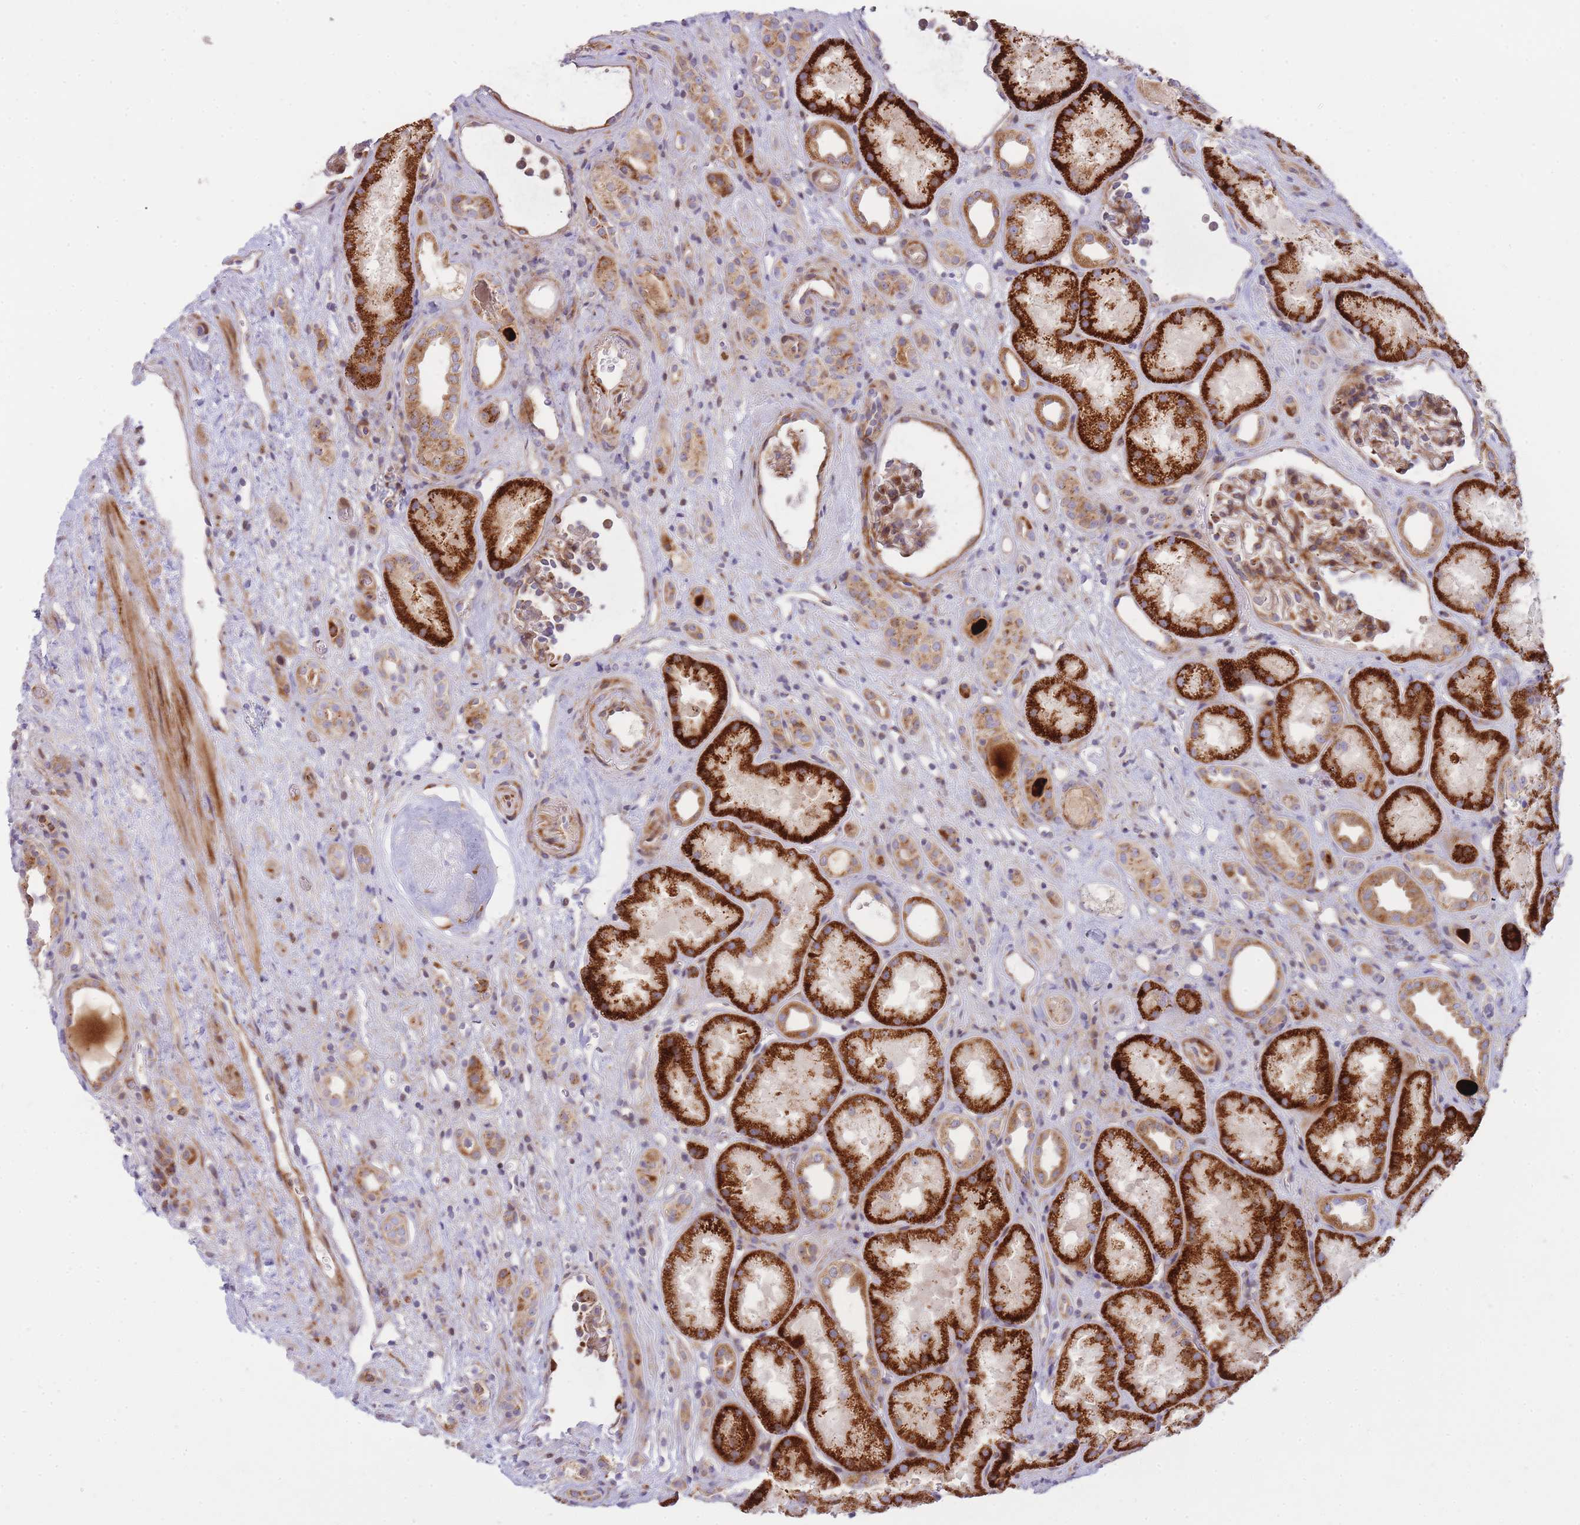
{"staining": {"intensity": "moderate", "quantity": "25%-75%", "location": "cytoplasmic/membranous"}, "tissue": "kidney", "cell_type": "Cells in glomeruli", "image_type": "normal", "snomed": [{"axis": "morphology", "description": "Normal tissue, NOS"}, {"axis": "topography", "description": "Kidney"}], "caption": "Kidney stained for a protein (brown) shows moderate cytoplasmic/membranous positive expression in approximately 25%-75% of cells in glomeruli.", "gene": "ATP5MC2", "patient": {"sex": "male", "age": 61}}